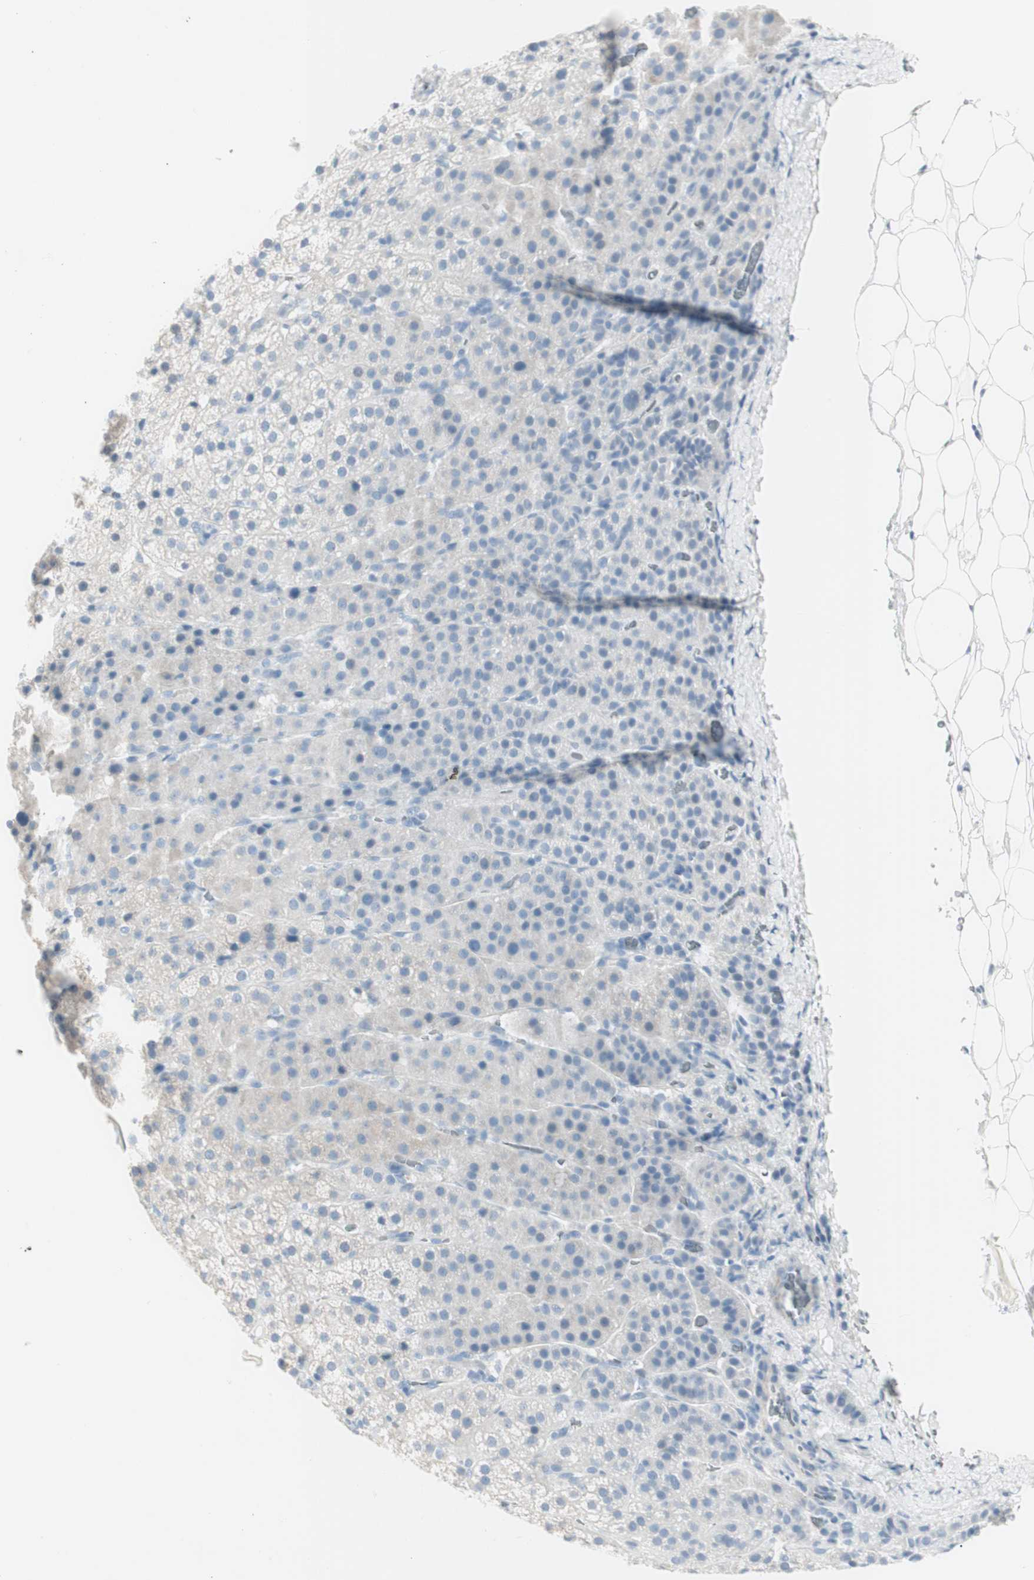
{"staining": {"intensity": "negative", "quantity": "none", "location": "none"}, "tissue": "adrenal gland", "cell_type": "Glandular cells", "image_type": "normal", "snomed": [{"axis": "morphology", "description": "Normal tissue, NOS"}, {"axis": "topography", "description": "Adrenal gland"}], "caption": "Adrenal gland was stained to show a protein in brown. There is no significant expression in glandular cells. The staining is performed using DAB (3,3'-diaminobenzidine) brown chromogen with nuclei counter-stained in using hematoxylin.", "gene": "CDHR5", "patient": {"sex": "female", "age": 57}}